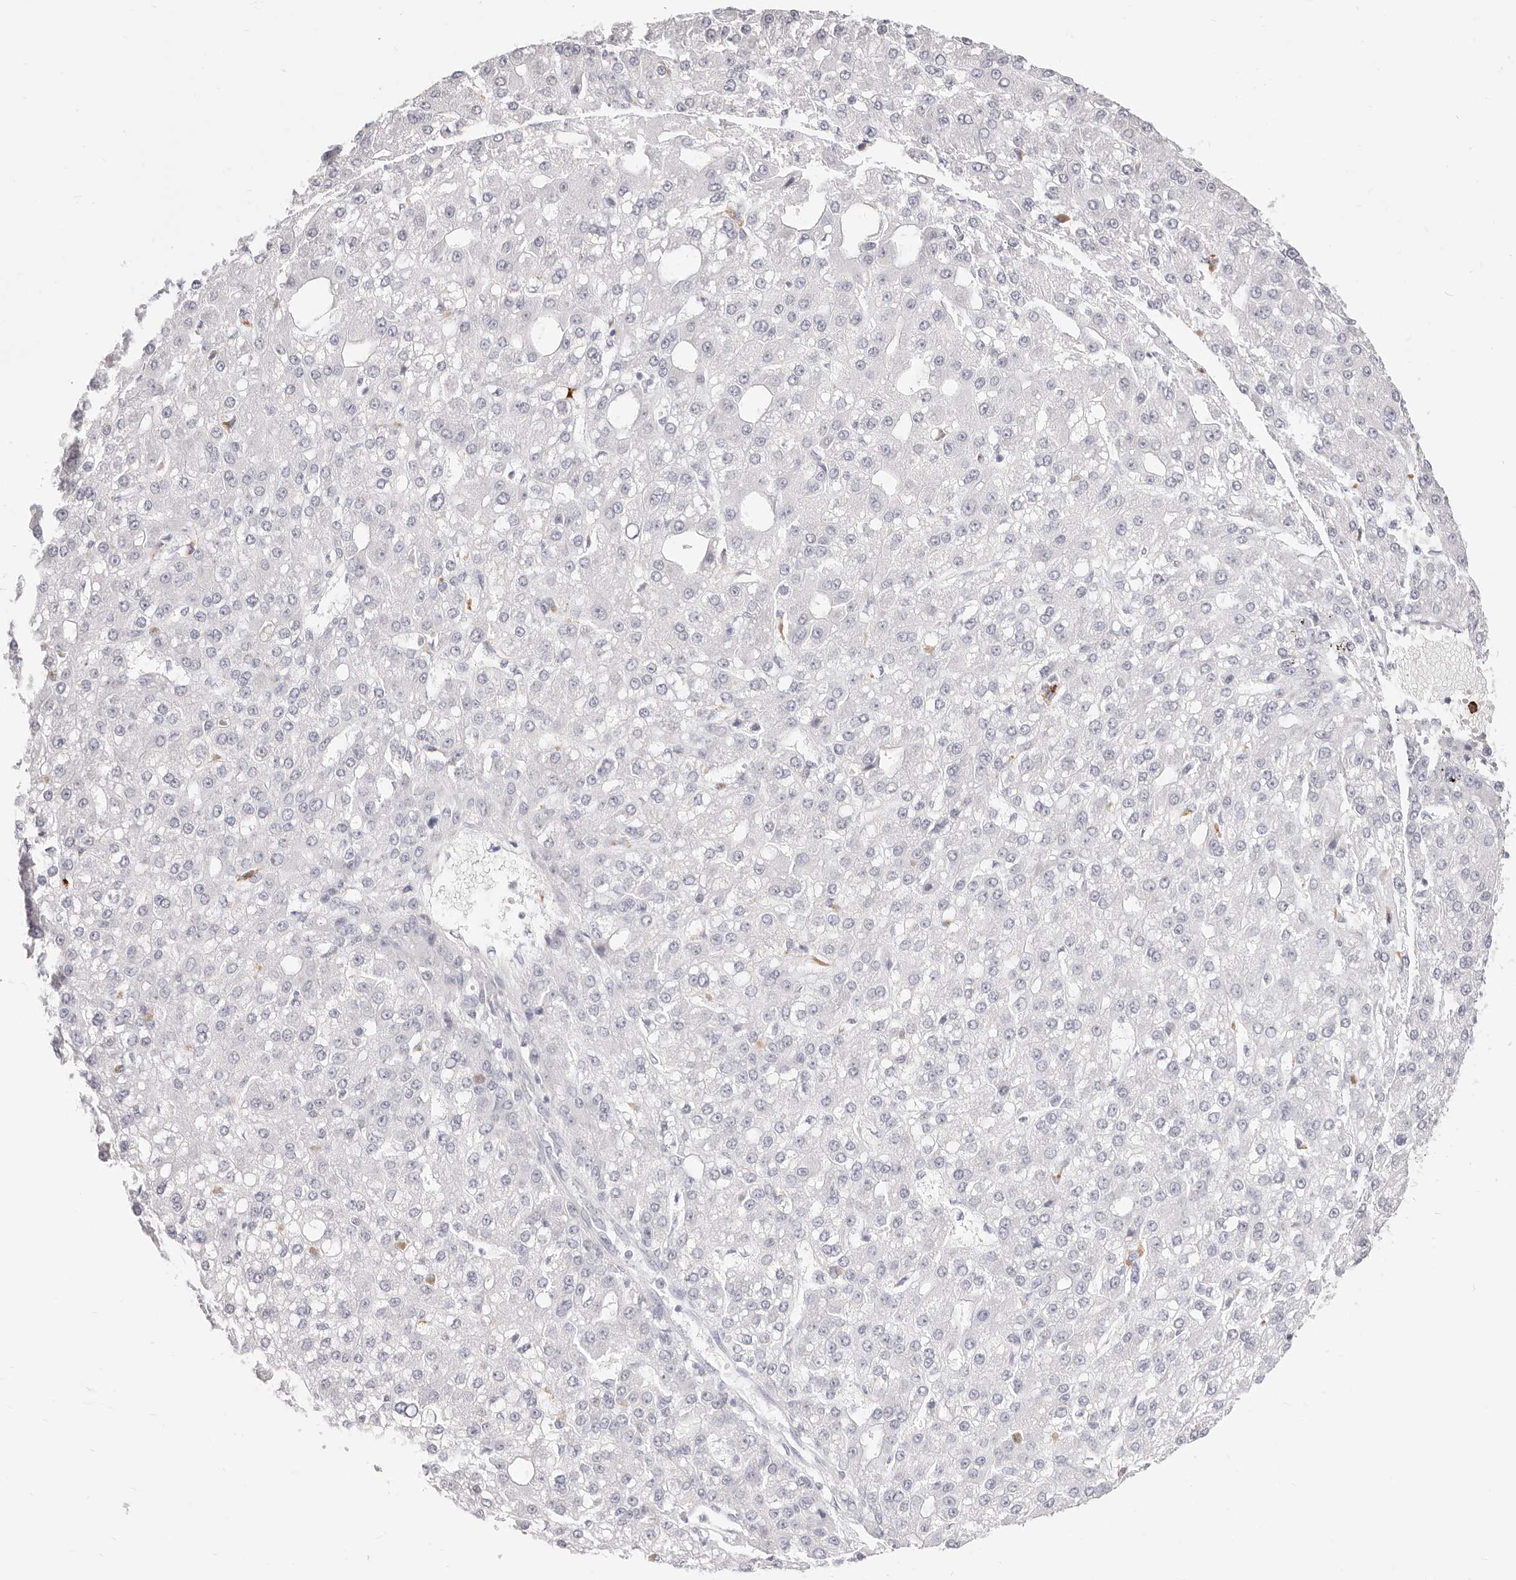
{"staining": {"intensity": "negative", "quantity": "none", "location": "none"}, "tissue": "liver cancer", "cell_type": "Tumor cells", "image_type": "cancer", "snomed": [{"axis": "morphology", "description": "Carcinoma, Hepatocellular, NOS"}, {"axis": "topography", "description": "Liver"}], "caption": "High magnification brightfield microscopy of liver cancer stained with DAB (3,3'-diaminobenzidine) (brown) and counterstained with hematoxylin (blue): tumor cells show no significant positivity.", "gene": "CAMP", "patient": {"sex": "male", "age": 67}}